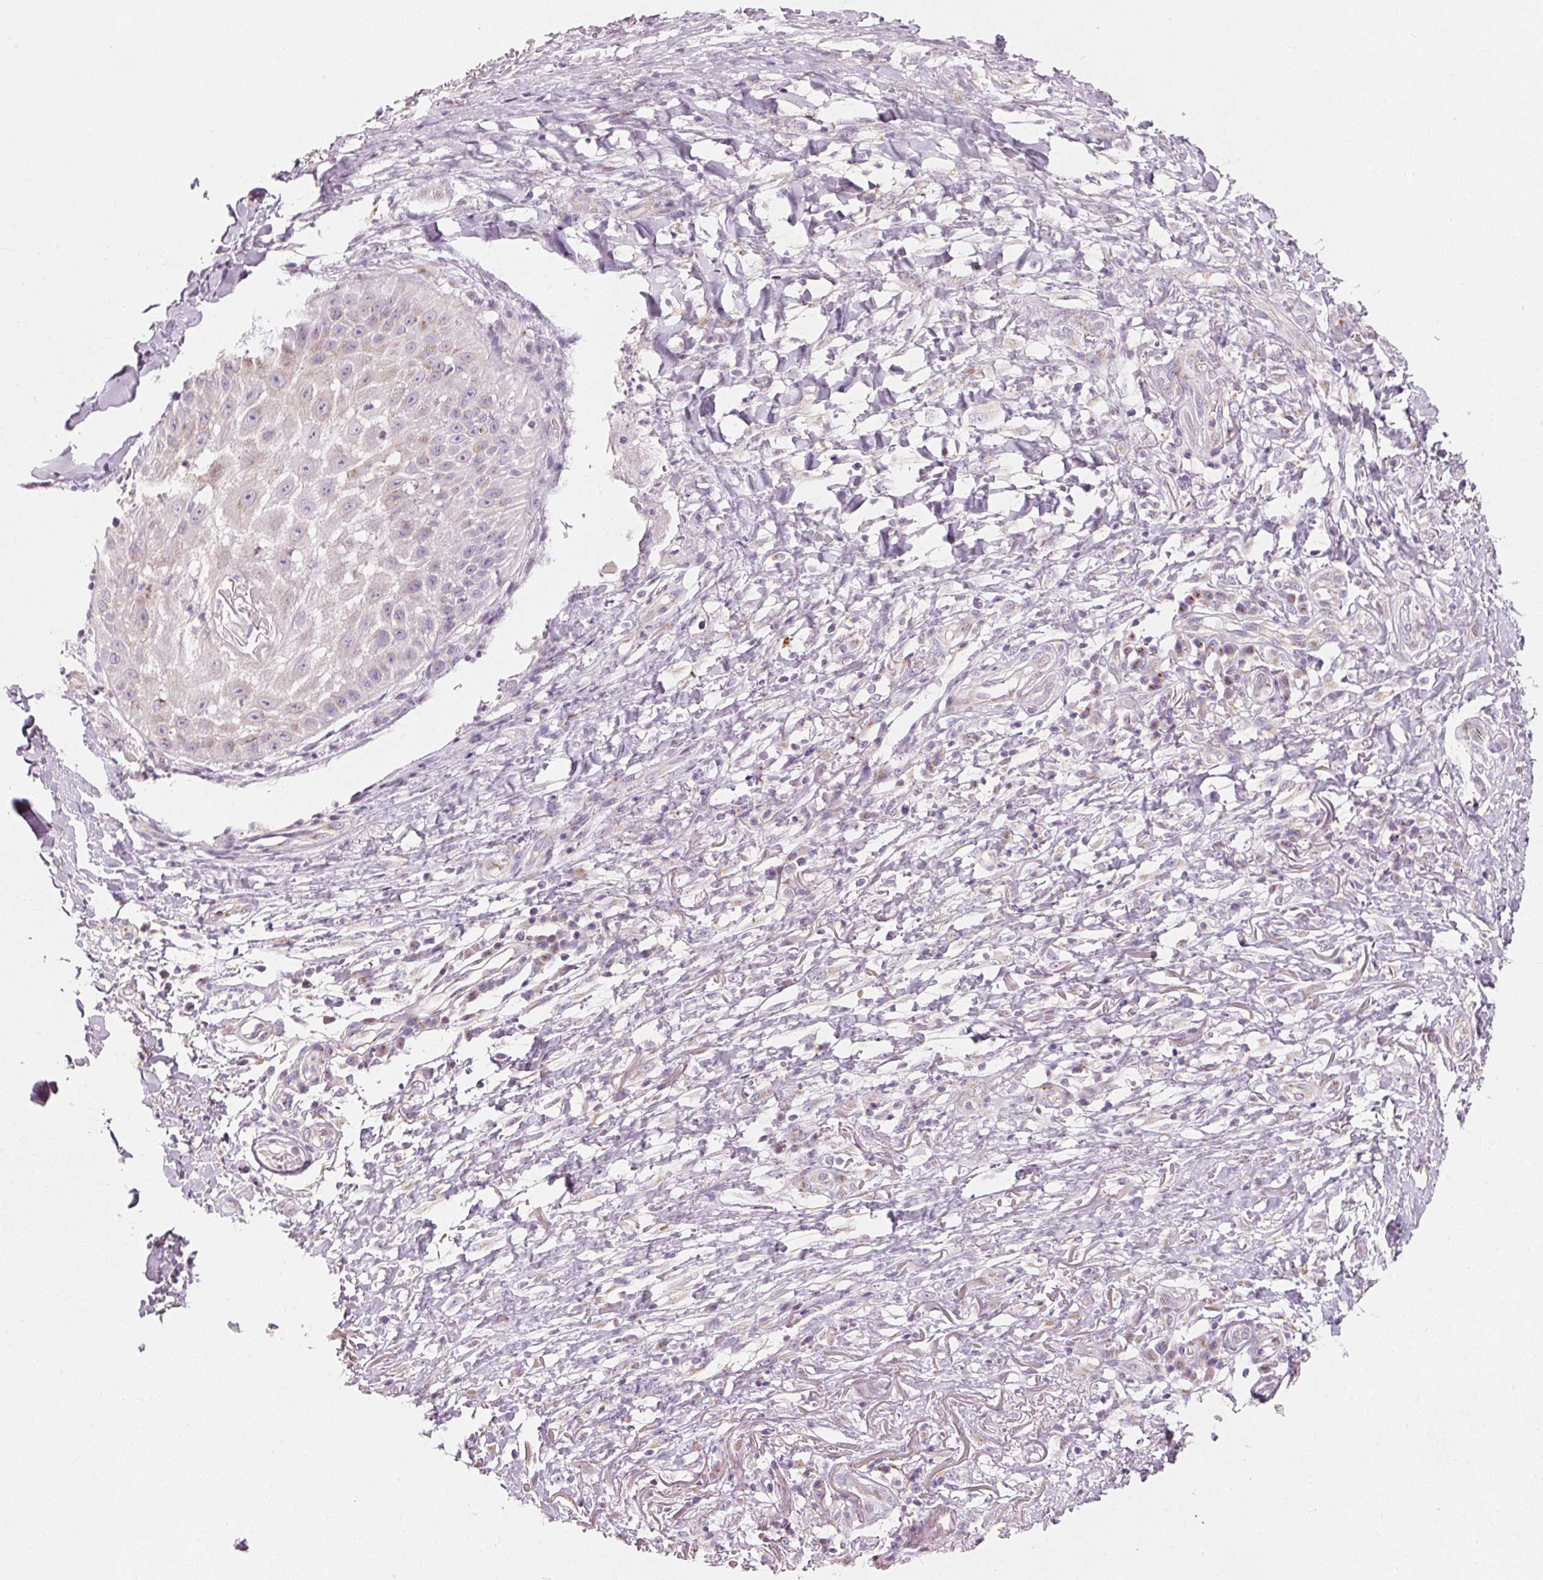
{"staining": {"intensity": "negative", "quantity": "none", "location": "none"}, "tissue": "skin cancer", "cell_type": "Tumor cells", "image_type": "cancer", "snomed": [{"axis": "morphology", "description": "Squamous cell carcinoma, NOS"}, {"axis": "topography", "description": "Skin"}], "caption": "Skin cancer was stained to show a protein in brown. There is no significant expression in tumor cells. (DAB (3,3'-diaminobenzidine) immunohistochemistry (IHC) with hematoxylin counter stain).", "gene": "DRAM2", "patient": {"sex": "male", "age": 70}}